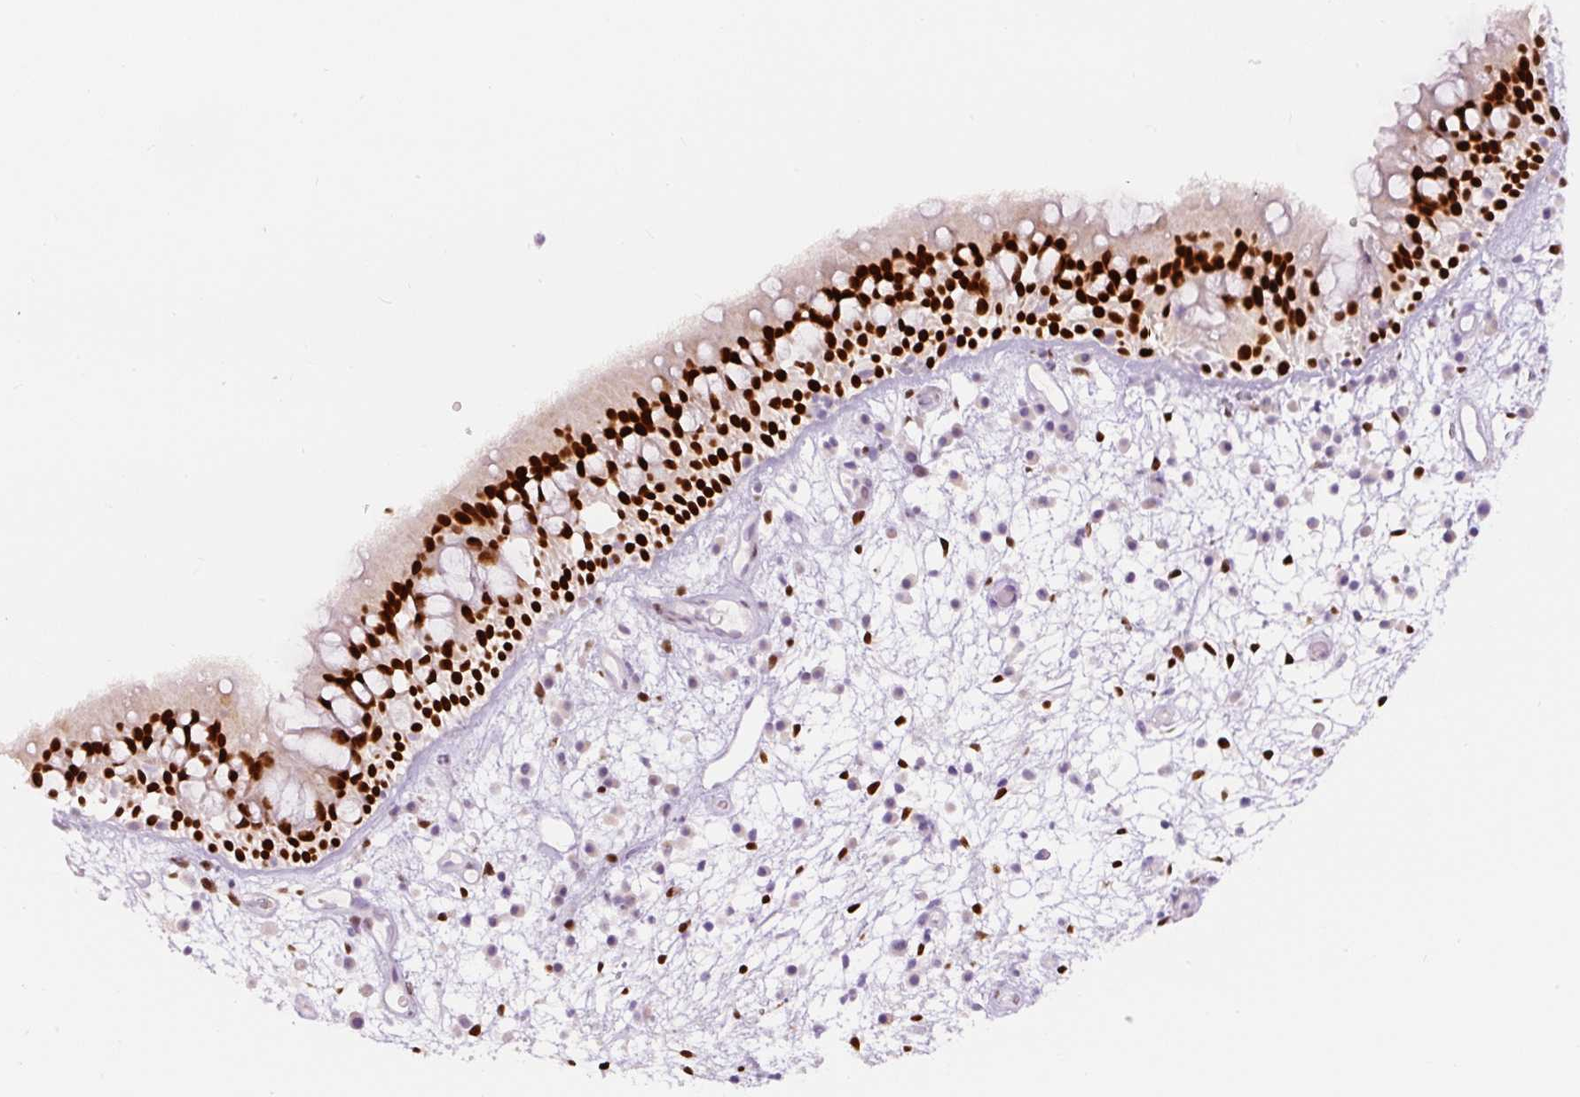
{"staining": {"intensity": "strong", "quantity": ">75%", "location": "nuclear"}, "tissue": "nasopharynx", "cell_type": "Respiratory epithelial cells", "image_type": "normal", "snomed": [{"axis": "morphology", "description": "Normal tissue, NOS"}, {"axis": "morphology", "description": "Inflammation, NOS"}, {"axis": "topography", "description": "Nasopharynx"}], "caption": "Strong nuclear positivity for a protein is appreciated in approximately >75% of respiratory epithelial cells of unremarkable nasopharynx using immunohistochemistry.", "gene": "SIX1", "patient": {"sex": "male", "age": 54}}